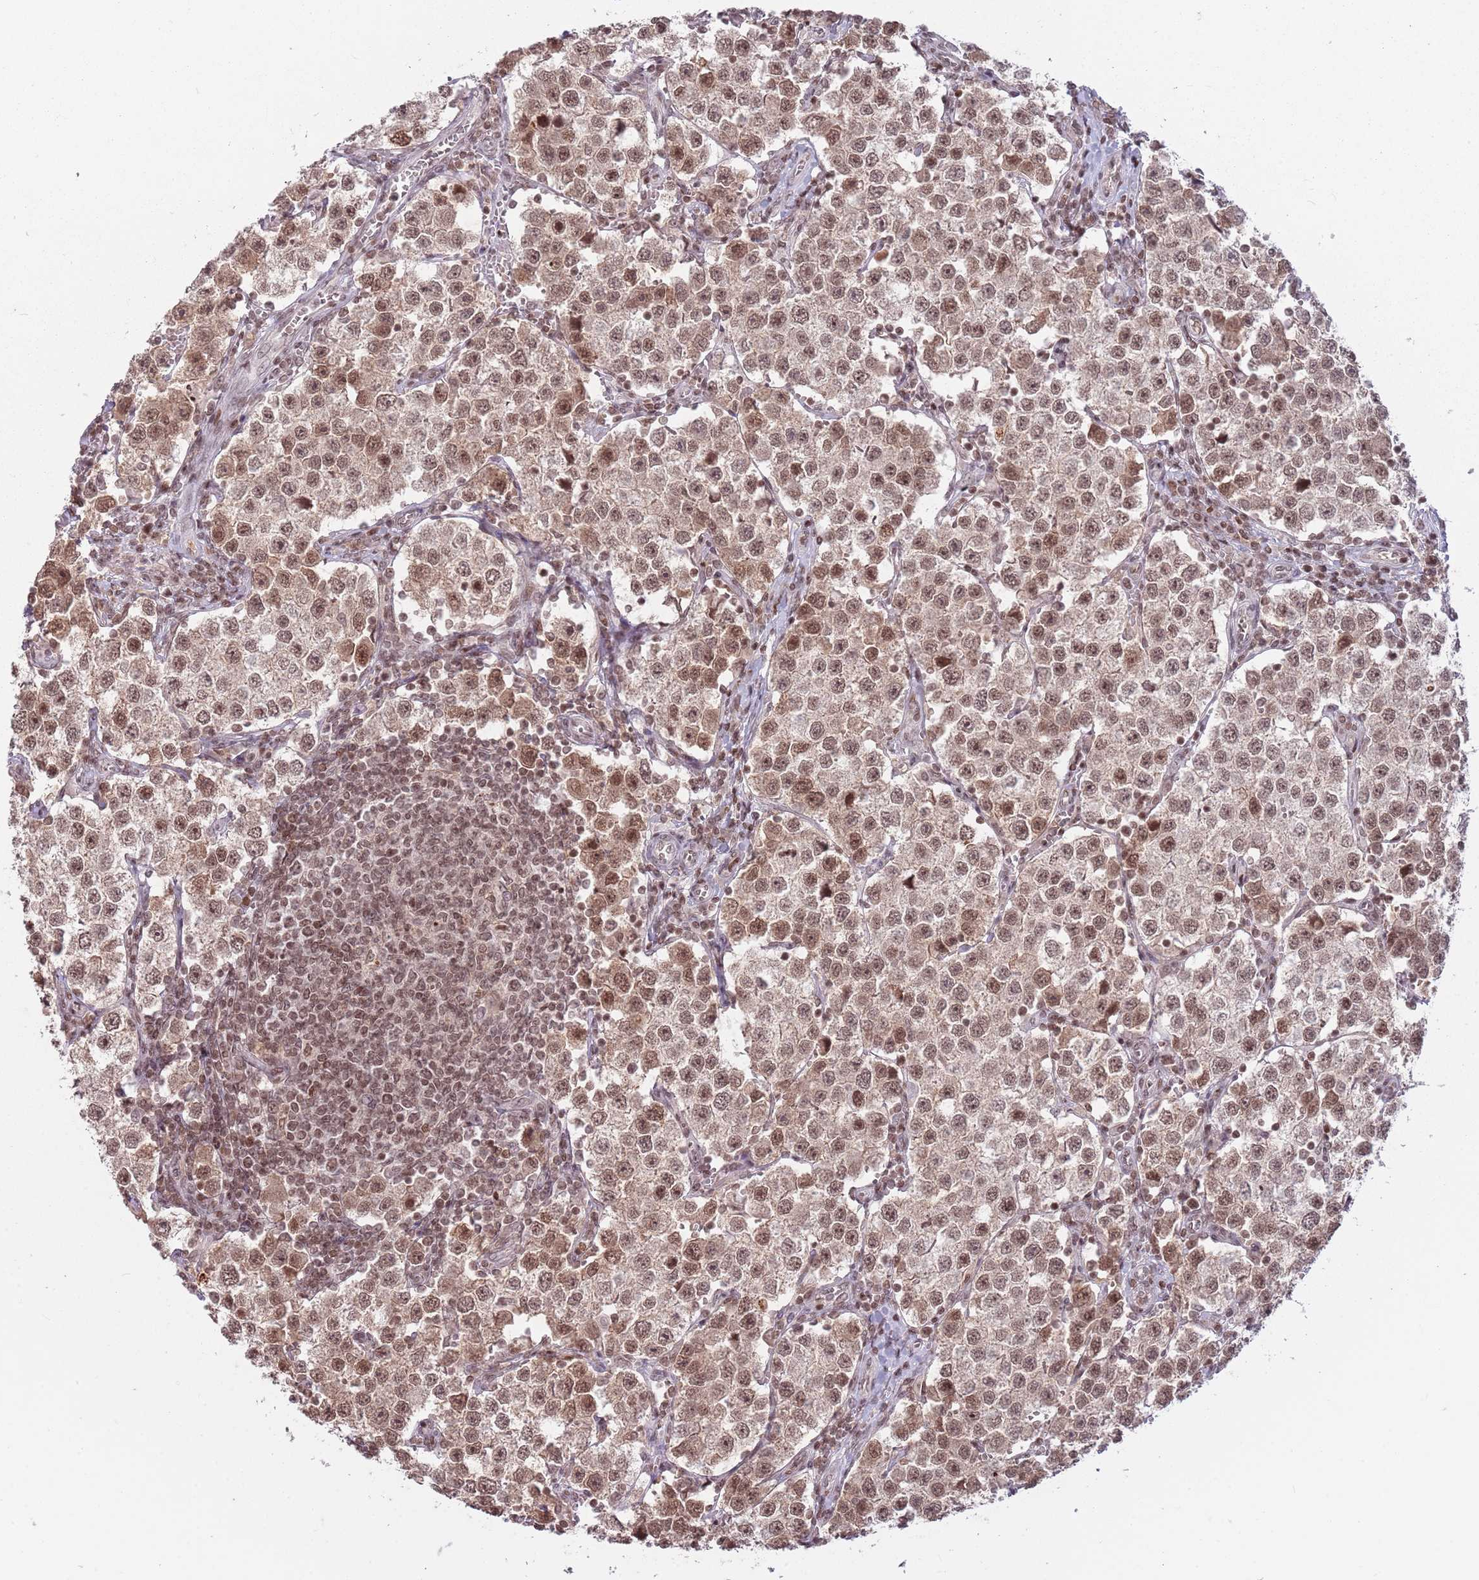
{"staining": {"intensity": "moderate", "quantity": ">75%", "location": "nuclear"}, "tissue": "testis cancer", "cell_type": "Tumor cells", "image_type": "cancer", "snomed": [{"axis": "morphology", "description": "Seminoma, NOS"}, {"axis": "topography", "description": "Testis"}], "caption": "Seminoma (testis) stained with immunohistochemistry exhibits moderate nuclear staining in about >75% of tumor cells. The staining is performed using DAB (3,3'-diaminobenzidine) brown chromogen to label protein expression. The nuclei are counter-stained blue using hematoxylin.", "gene": "SH3RF3", "patient": {"sex": "male", "age": 37}}